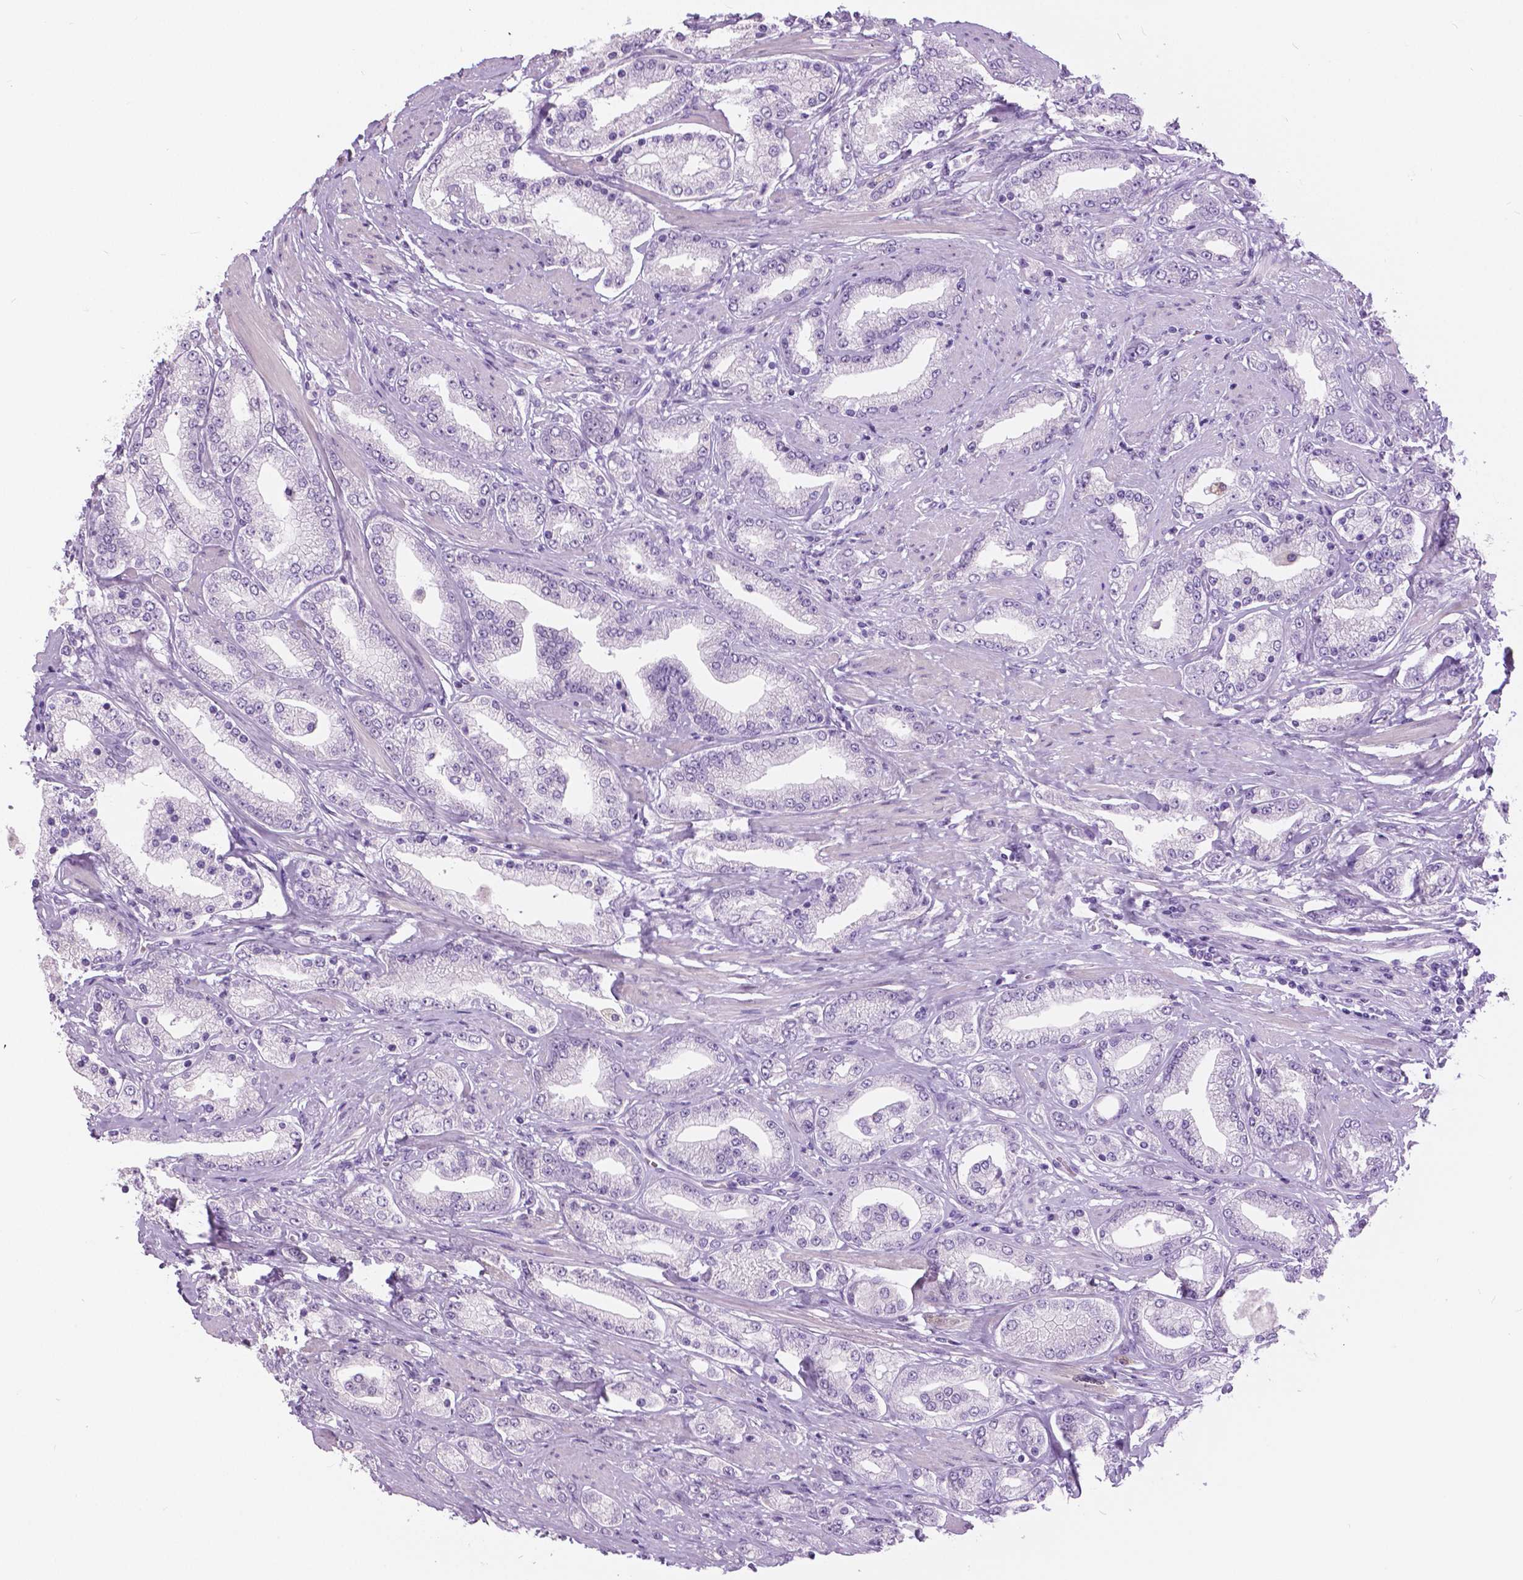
{"staining": {"intensity": "negative", "quantity": "none", "location": "none"}, "tissue": "prostate cancer", "cell_type": "Tumor cells", "image_type": "cancer", "snomed": [{"axis": "morphology", "description": "Adenocarcinoma, High grade"}, {"axis": "topography", "description": "Prostate"}], "caption": "A micrograph of prostate cancer stained for a protein displays no brown staining in tumor cells.", "gene": "MYOM1", "patient": {"sex": "male", "age": 67}}